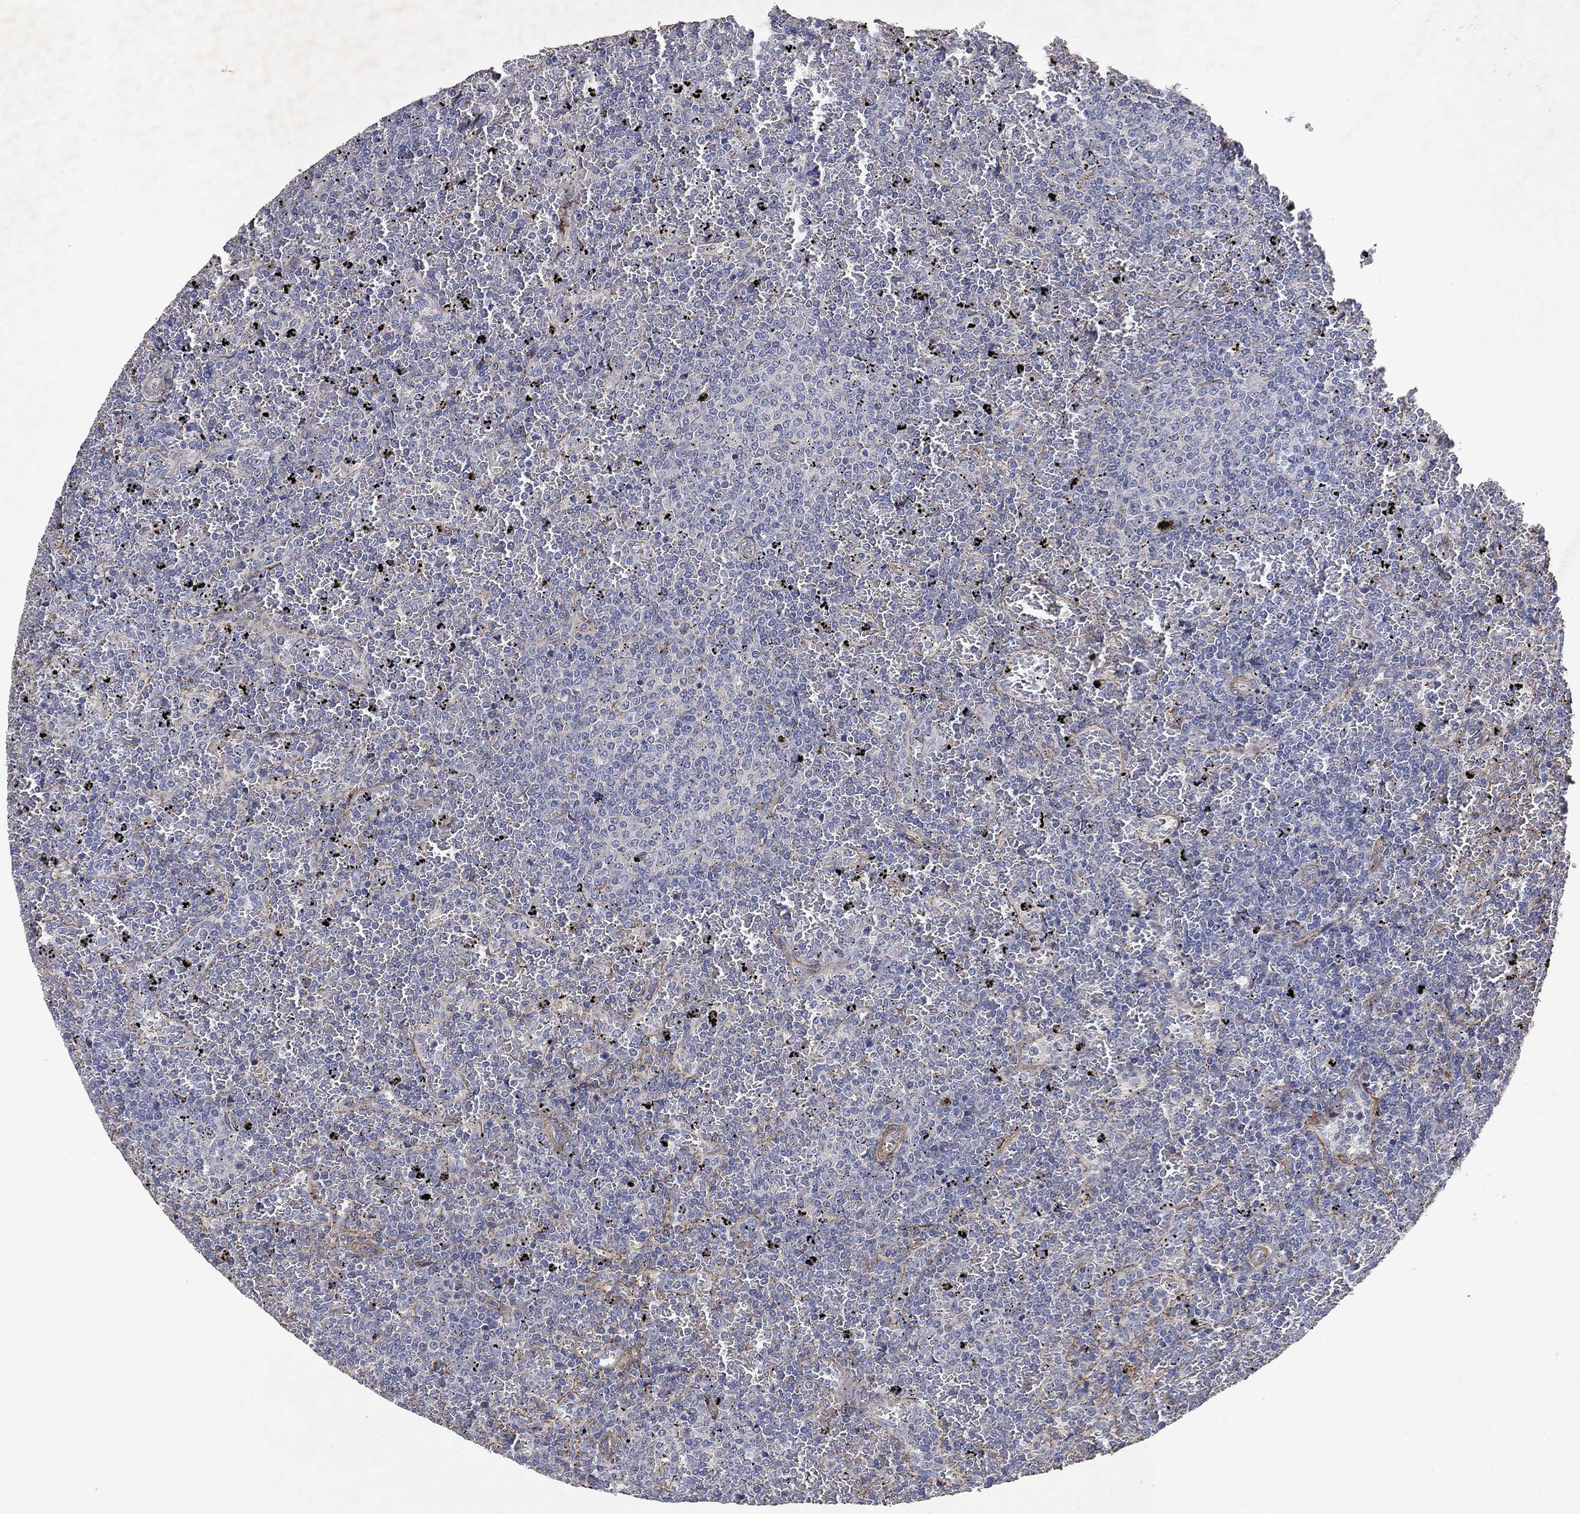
{"staining": {"intensity": "negative", "quantity": "none", "location": "none"}, "tissue": "lymphoma", "cell_type": "Tumor cells", "image_type": "cancer", "snomed": [{"axis": "morphology", "description": "Malignant lymphoma, non-Hodgkin's type, Low grade"}, {"axis": "topography", "description": "Spleen"}], "caption": "High power microscopy histopathology image of an immunohistochemistry histopathology image of lymphoma, revealing no significant expression in tumor cells.", "gene": "COL4A2", "patient": {"sex": "female", "age": 77}}